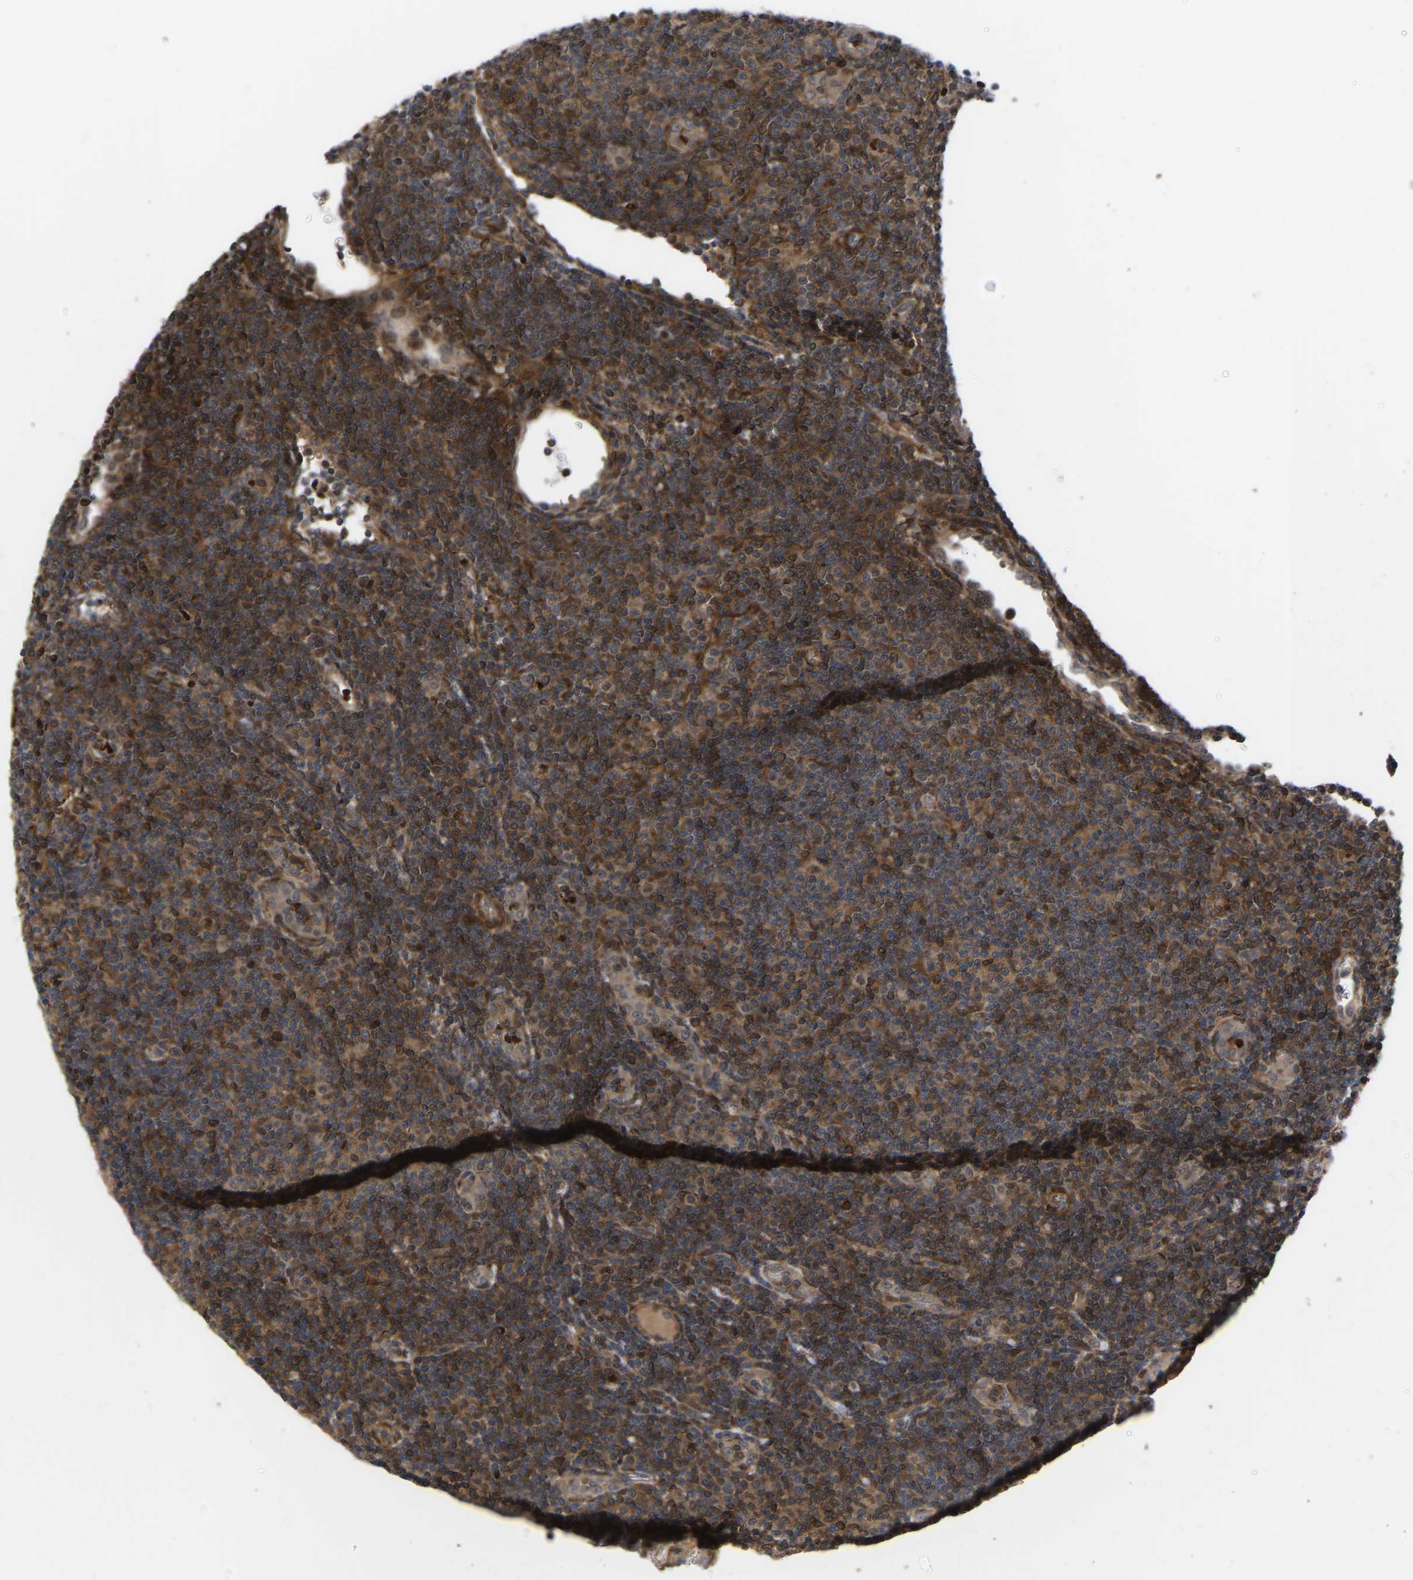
{"staining": {"intensity": "moderate", "quantity": ">75%", "location": "cytoplasmic/membranous,nuclear"}, "tissue": "lymphoma", "cell_type": "Tumor cells", "image_type": "cancer", "snomed": [{"axis": "morphology", "description": "Malignant lymphoma, non-Hodgkin's type, Low grade"}, {"axis": "topography", "description": "Lymph node"}], "caption": "An image of human lymphoma stained for a protein exhibits moderate cytoplasmic/membranous and nuclear brown staining in tumor cells.", "gene": "CYP7B1", "patient": {"sex": "male", "age": 83}}